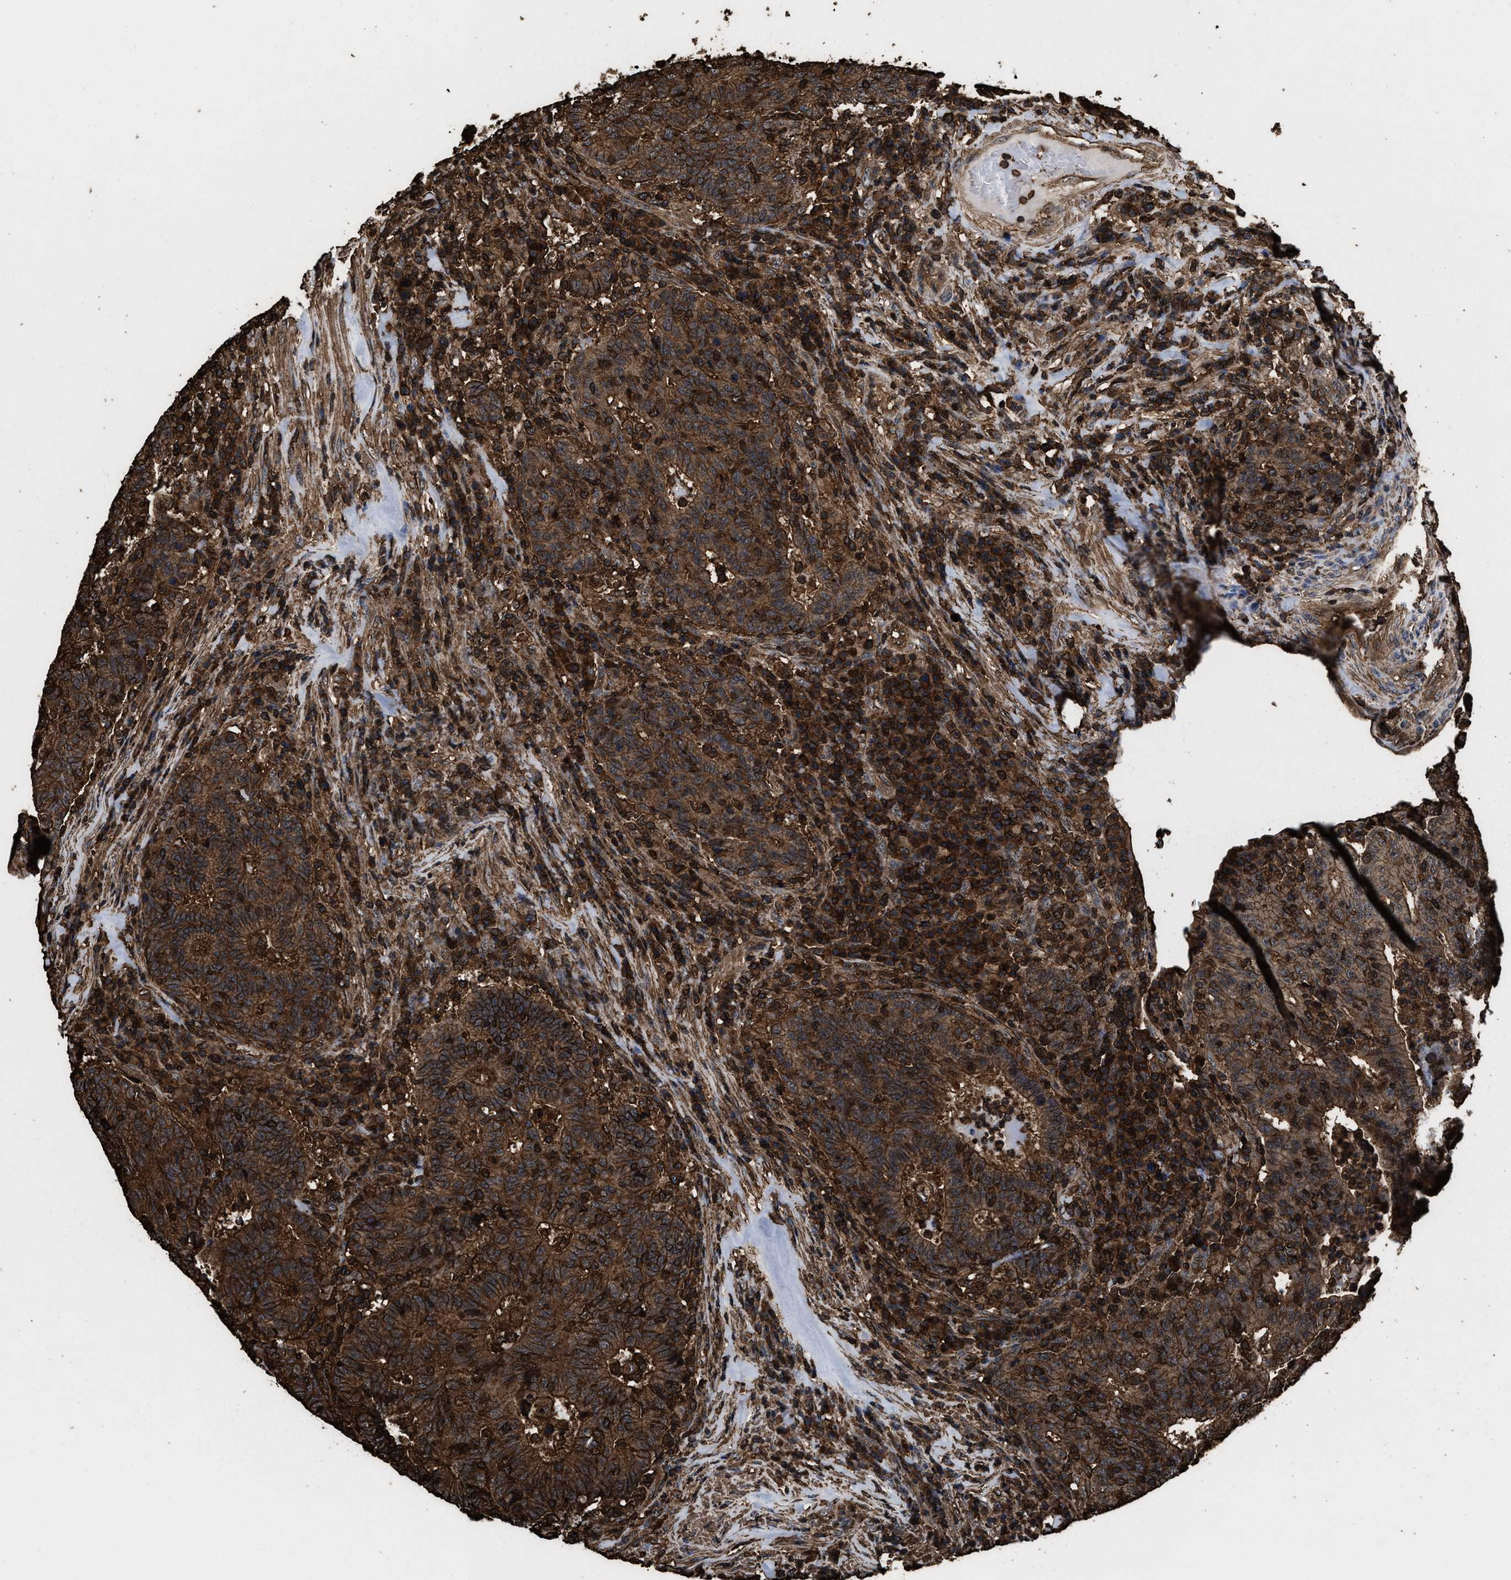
{"staining": {"intensity": "strong", "quantity": ">75%", "location": "cytoplasmic/membranous"}, "tissue": "colorectal cancer", "cell_type": "Tumor cells", "image_type": "cancer", "snomed": [{"axis": "morphology", "description": "Adenocarcinoma, NOS"}, {"axis": "topography", "description": "Colon"}], "caption": "Human colorectal cancer stained with a brown dye shows strong cytoplasmic/membranous positive expression in approximately >75% of tumor cells.", "gene": "KBTBD2", "patient": {"sex": "female", "age": 75}}